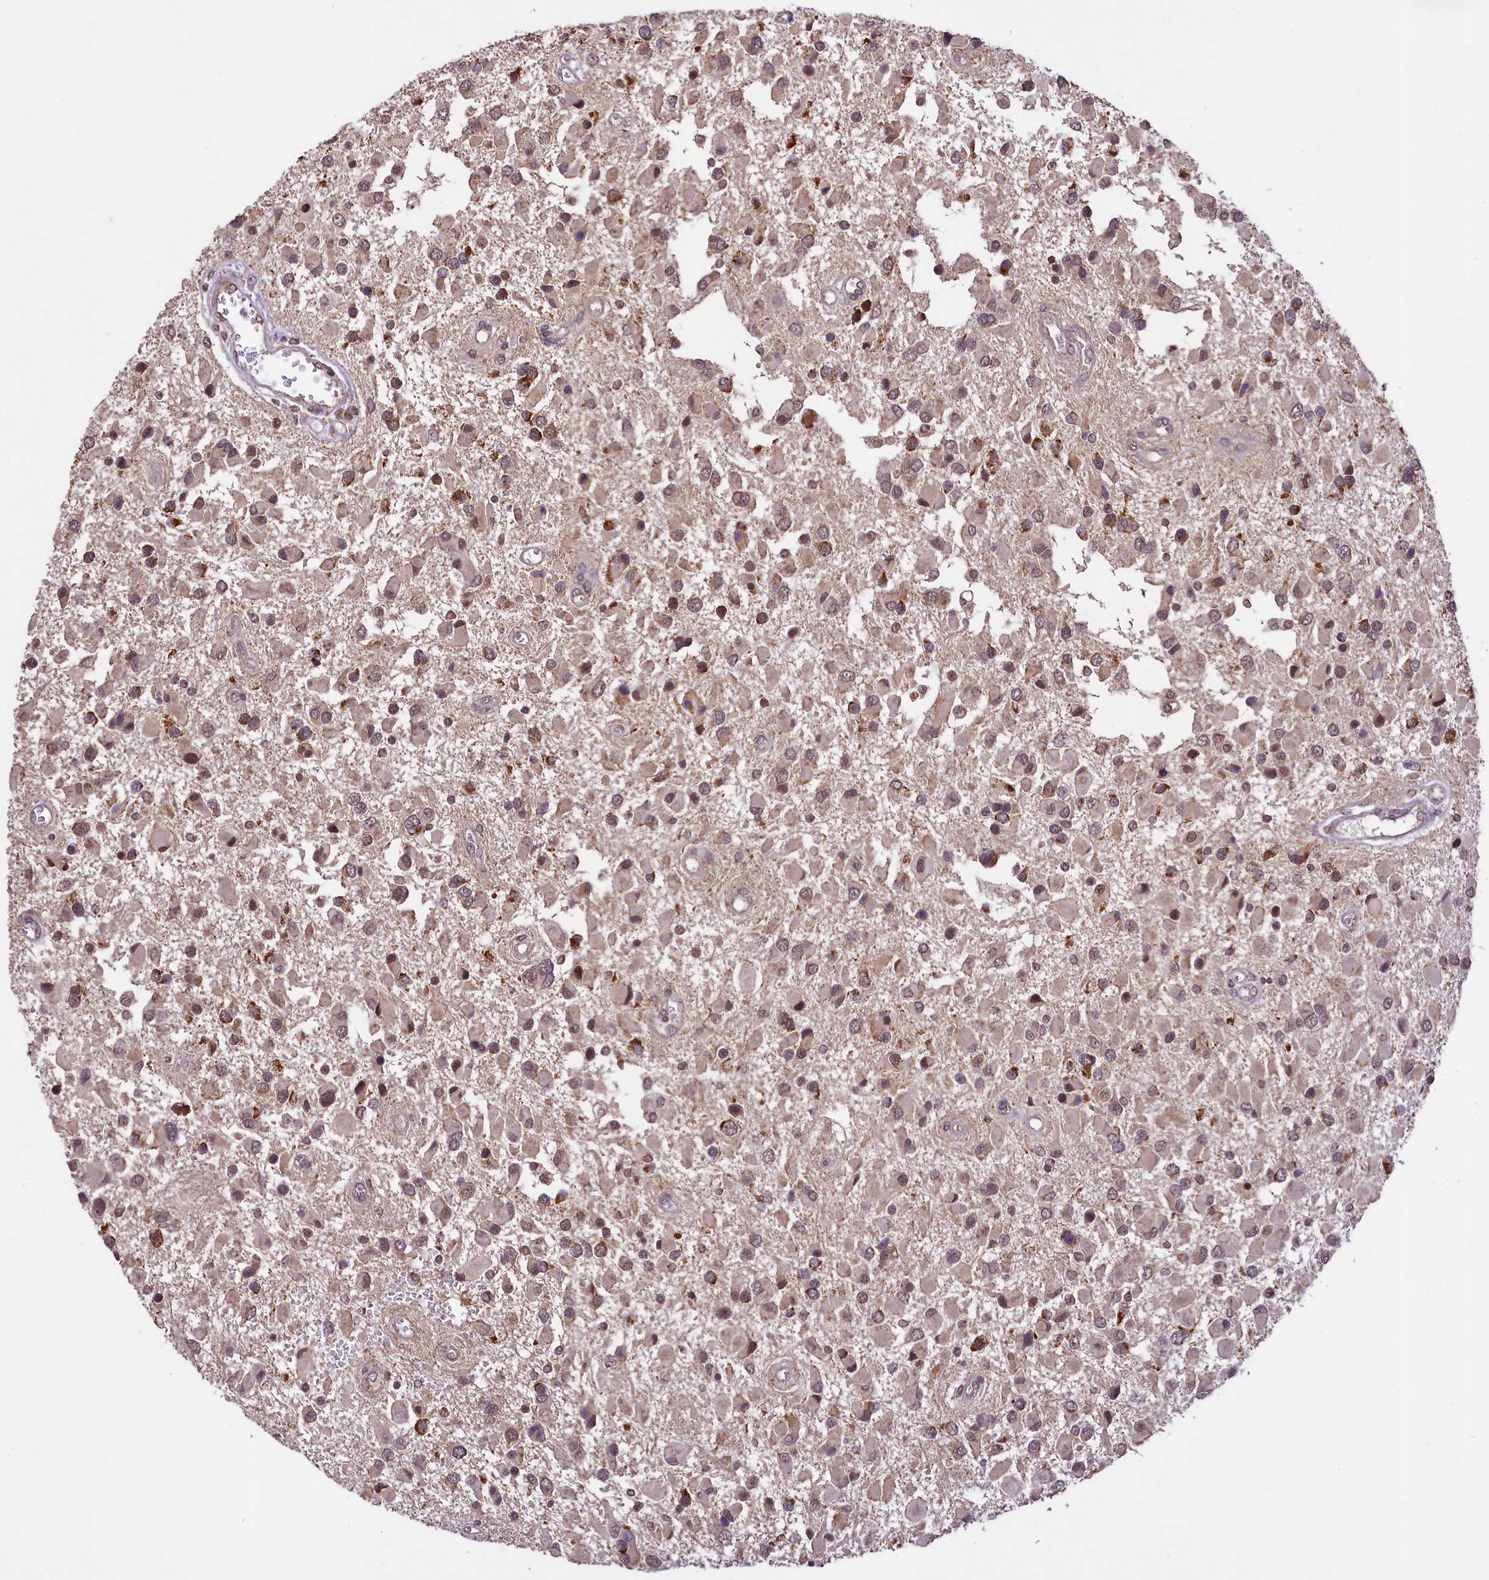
{"staining": {"intensity": "moderate", "quantity": "<25%", "location": "cytoplasmic/membranous,nuclear"}, "tissue": "glioma", "cell_type": "Tumor cells", "image_type": "cancer", "snomed": [{"axis": "morphology", "description": "Glioma, malignant, High grade"}, {"axis": "topography", "description": "Brain"}], "caption": "The histopathology image shows staining of glioma, revealing moderate cytoplasmic/membranous and nuclear protein positivity (brown color) within tumor cells.", "gene": "PAF1", "patient": {"sex": "male", "age": 53}}